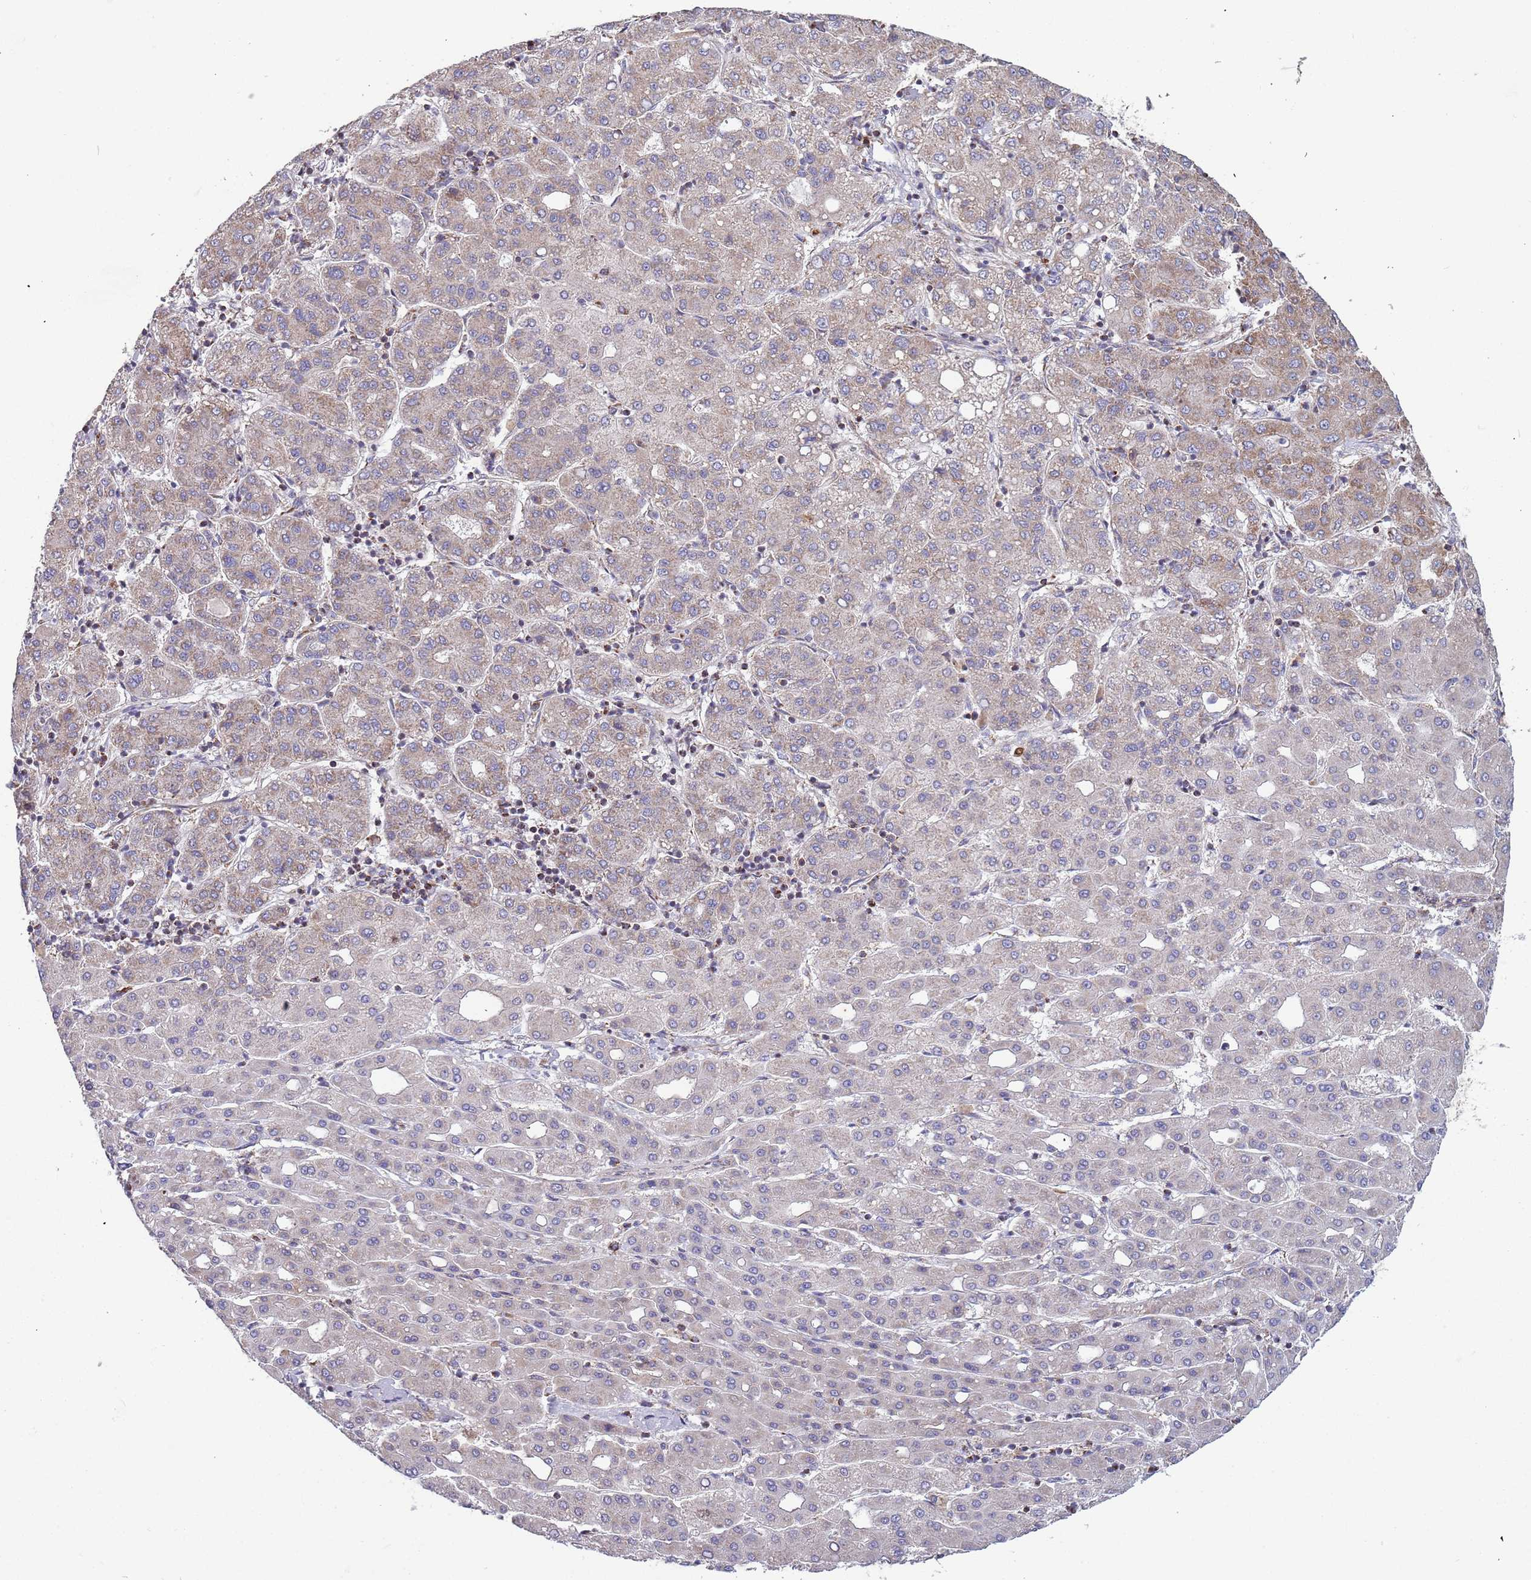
{"staining": {"intensity": "moderate", "quantity": "25%-75%", "location": "cytoplasmic/membranous"}, "tissue": "liver cancer", "cell_type": "Tumor cells", "image_type": "cancer", "snomed": [{"axis": "morphology", "description": "Carcinoma, Hepatocellular, NOS"}, {"axis": "topography", "description": "Liver"}], "caption": "This is a photomicrograph of immunohistochemistry (IHC) staining of liver cancer (hepatocellular carcinoma), which shows moderate positivity in the cytoplasmic/membranous of tumor cells.", "gene": "VPS16", "patient": {"sex": "male", "age": 65}}